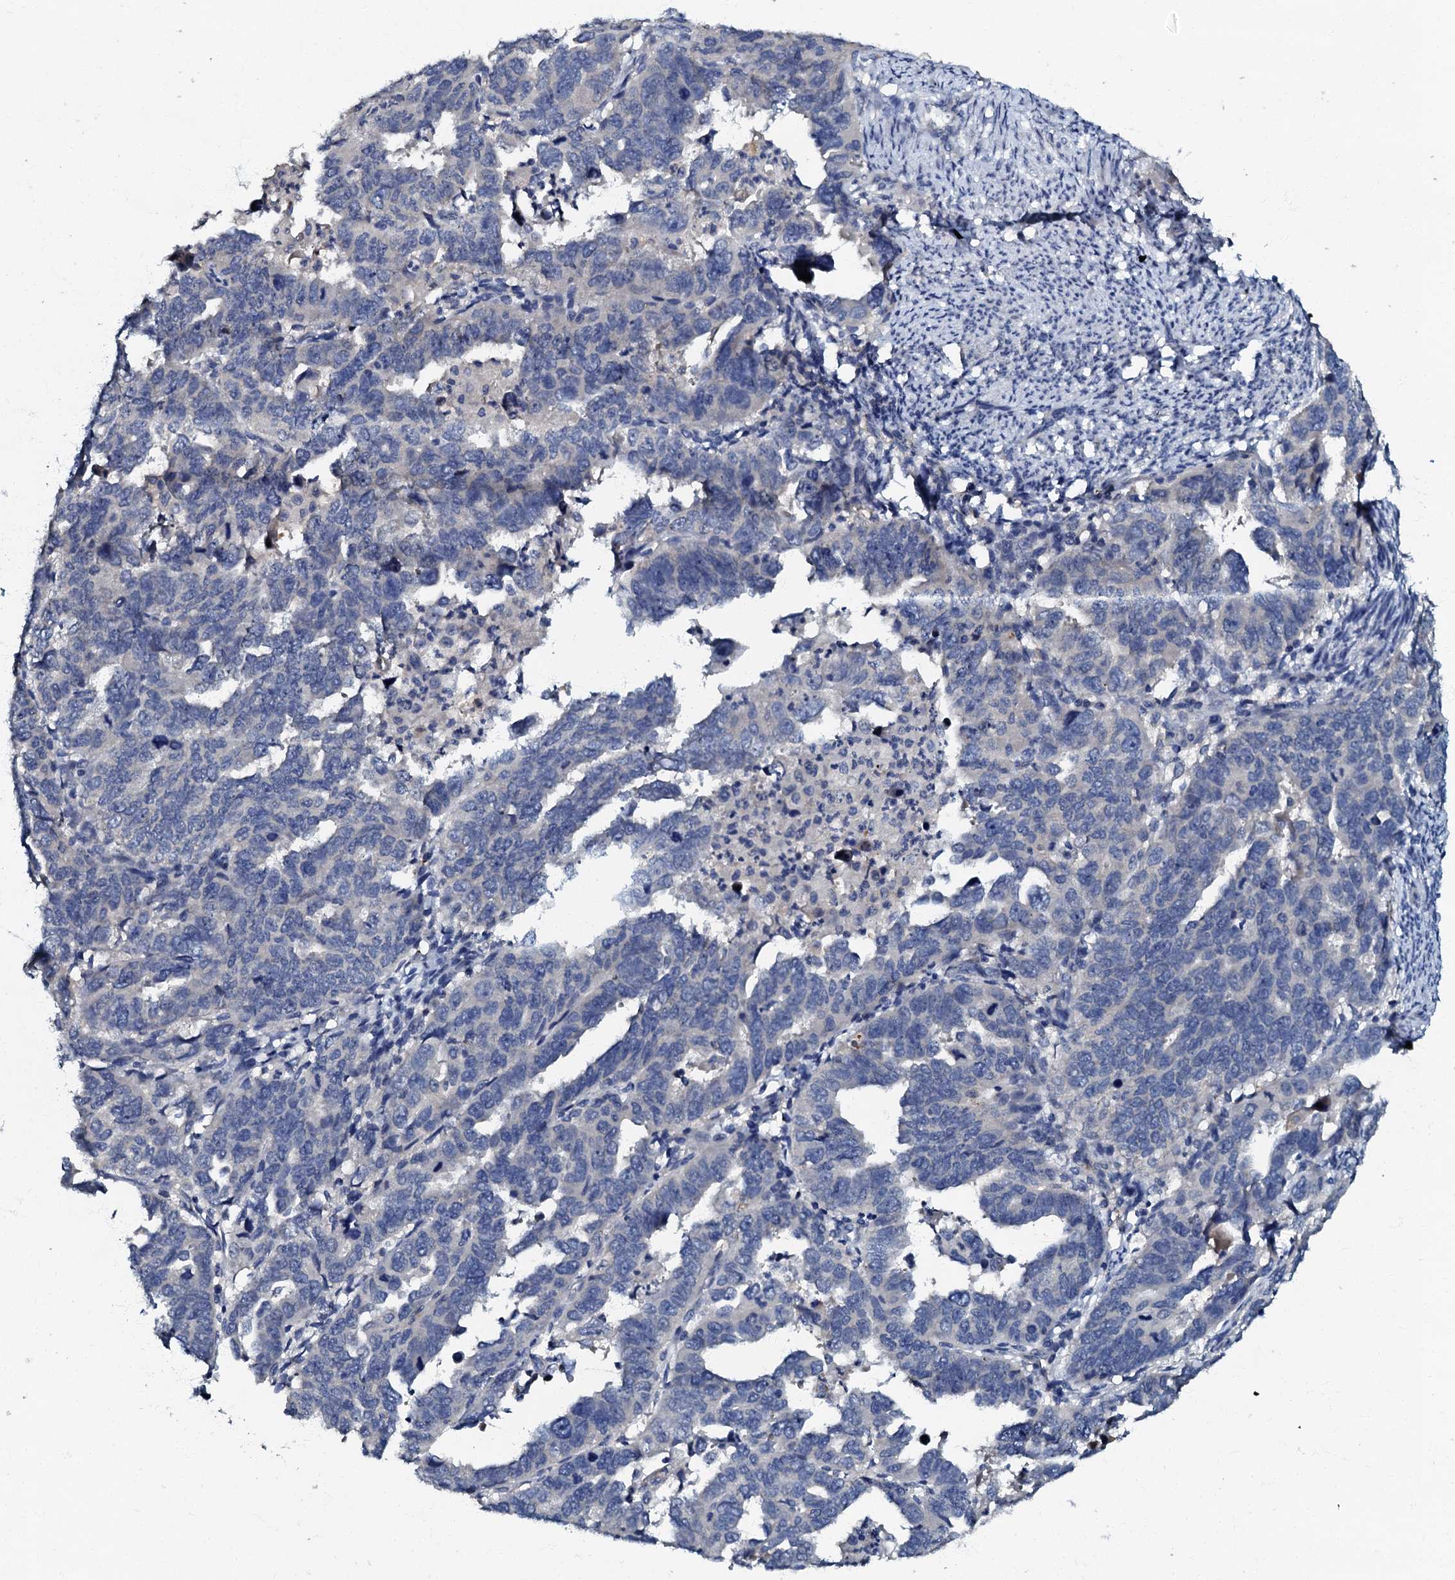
{"staining": {"intensity": "negative", "quantity": "none", "location": "none"}, "tissue": "endometrial cancer", "cell_type": "Tumor cells", "image_type": "cancer", "snomed": [{"axis": "morphology", "description": "Adenocarcinoma, NOS"}, {"axis": "topography", "description": "Endometrium"}], "caption": "A photomicrograph of endometrial cancer stained for a protein exhibits no brown staining in tumor cells.", "gene": "OLAH", "patient": {"sex": "female", "age": 65}}